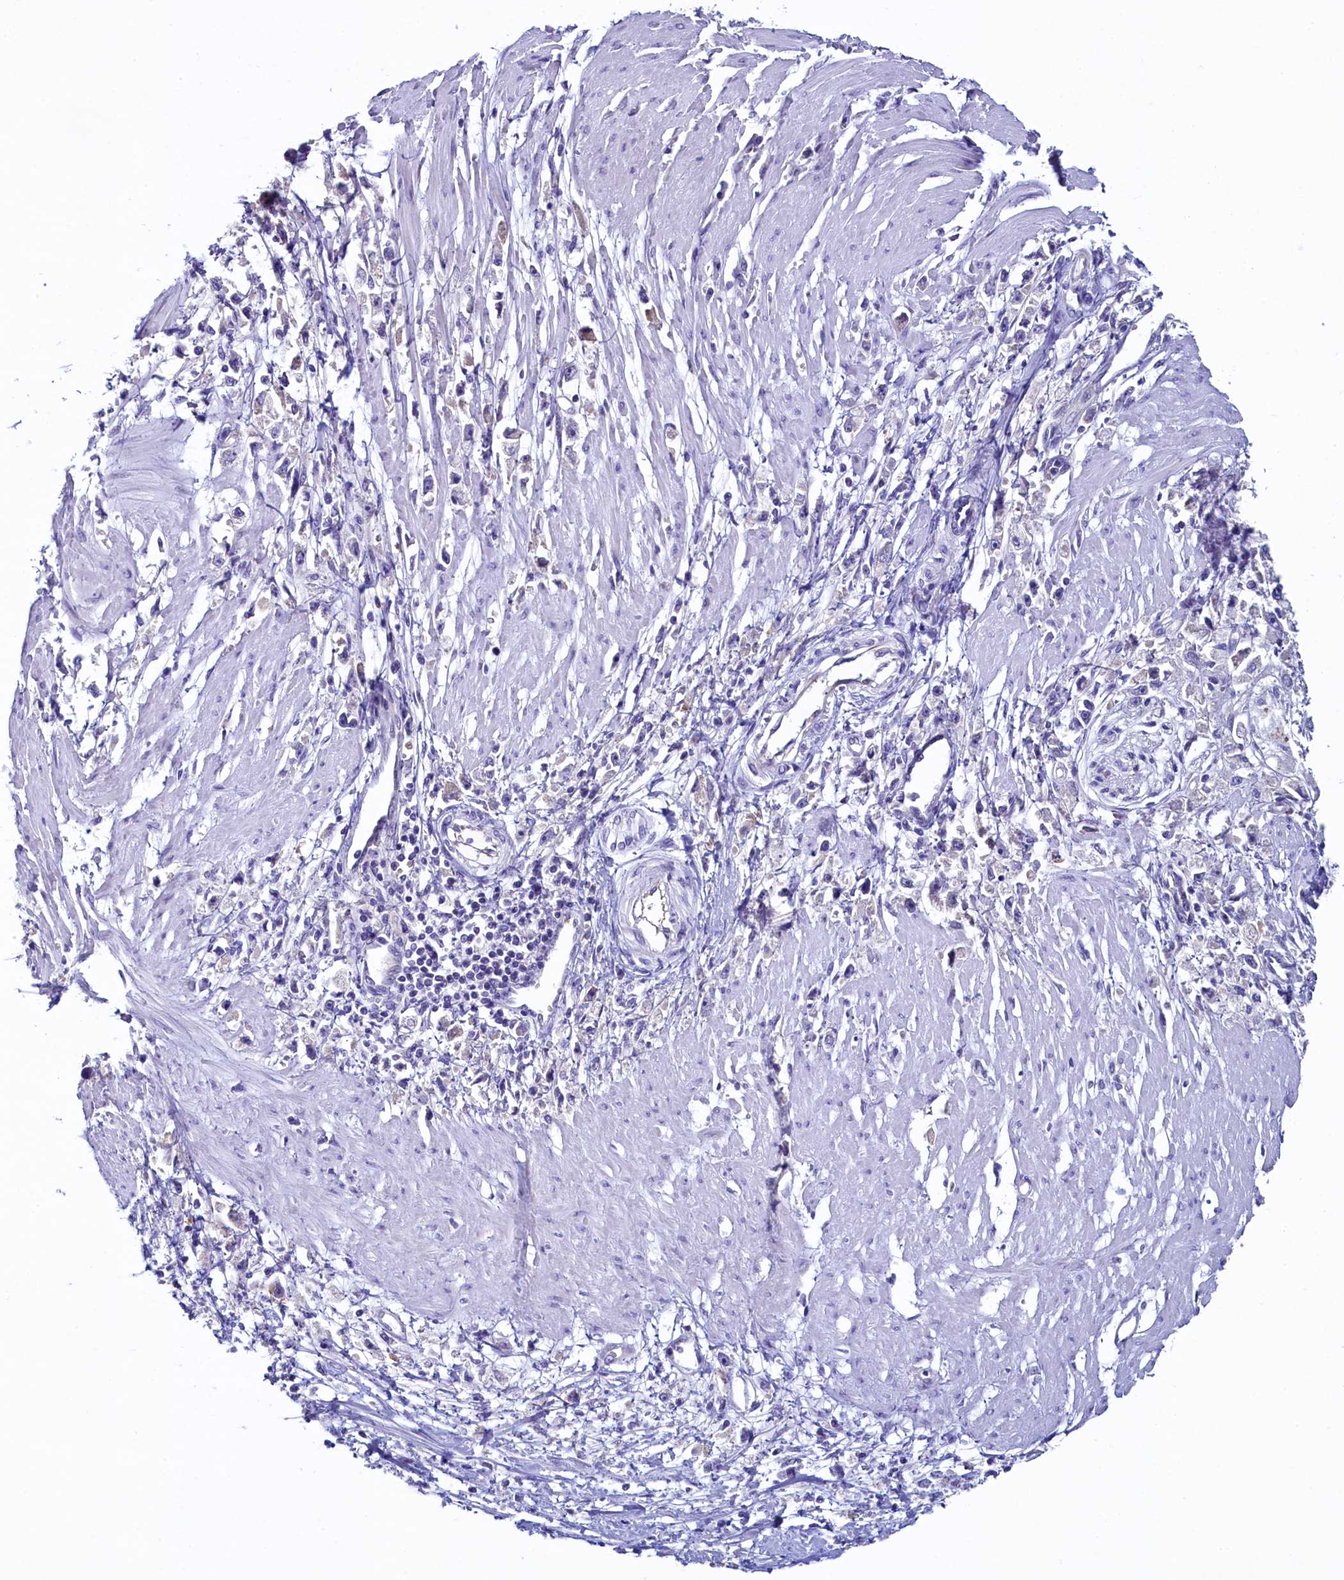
{"staining": {"intensity": "negative", "quantity": "none", "location": "none"}, "tissue": "stomach cancer", "cell_type": "Tumor cells", "image_type": "cancer", "snomed": [{"axis": "morphology", "description": "Adenocarcinoma, NOS"}, {"axis": "topography", "description": "Stomach"}], "caption": "This is an immunohistochemistry micrograph of human stomach cancer (adenocarcinoma). There is no staining in tumor cells.", "gene": "KRBOX5", "patient": {"sex": "female", "age": 59}}